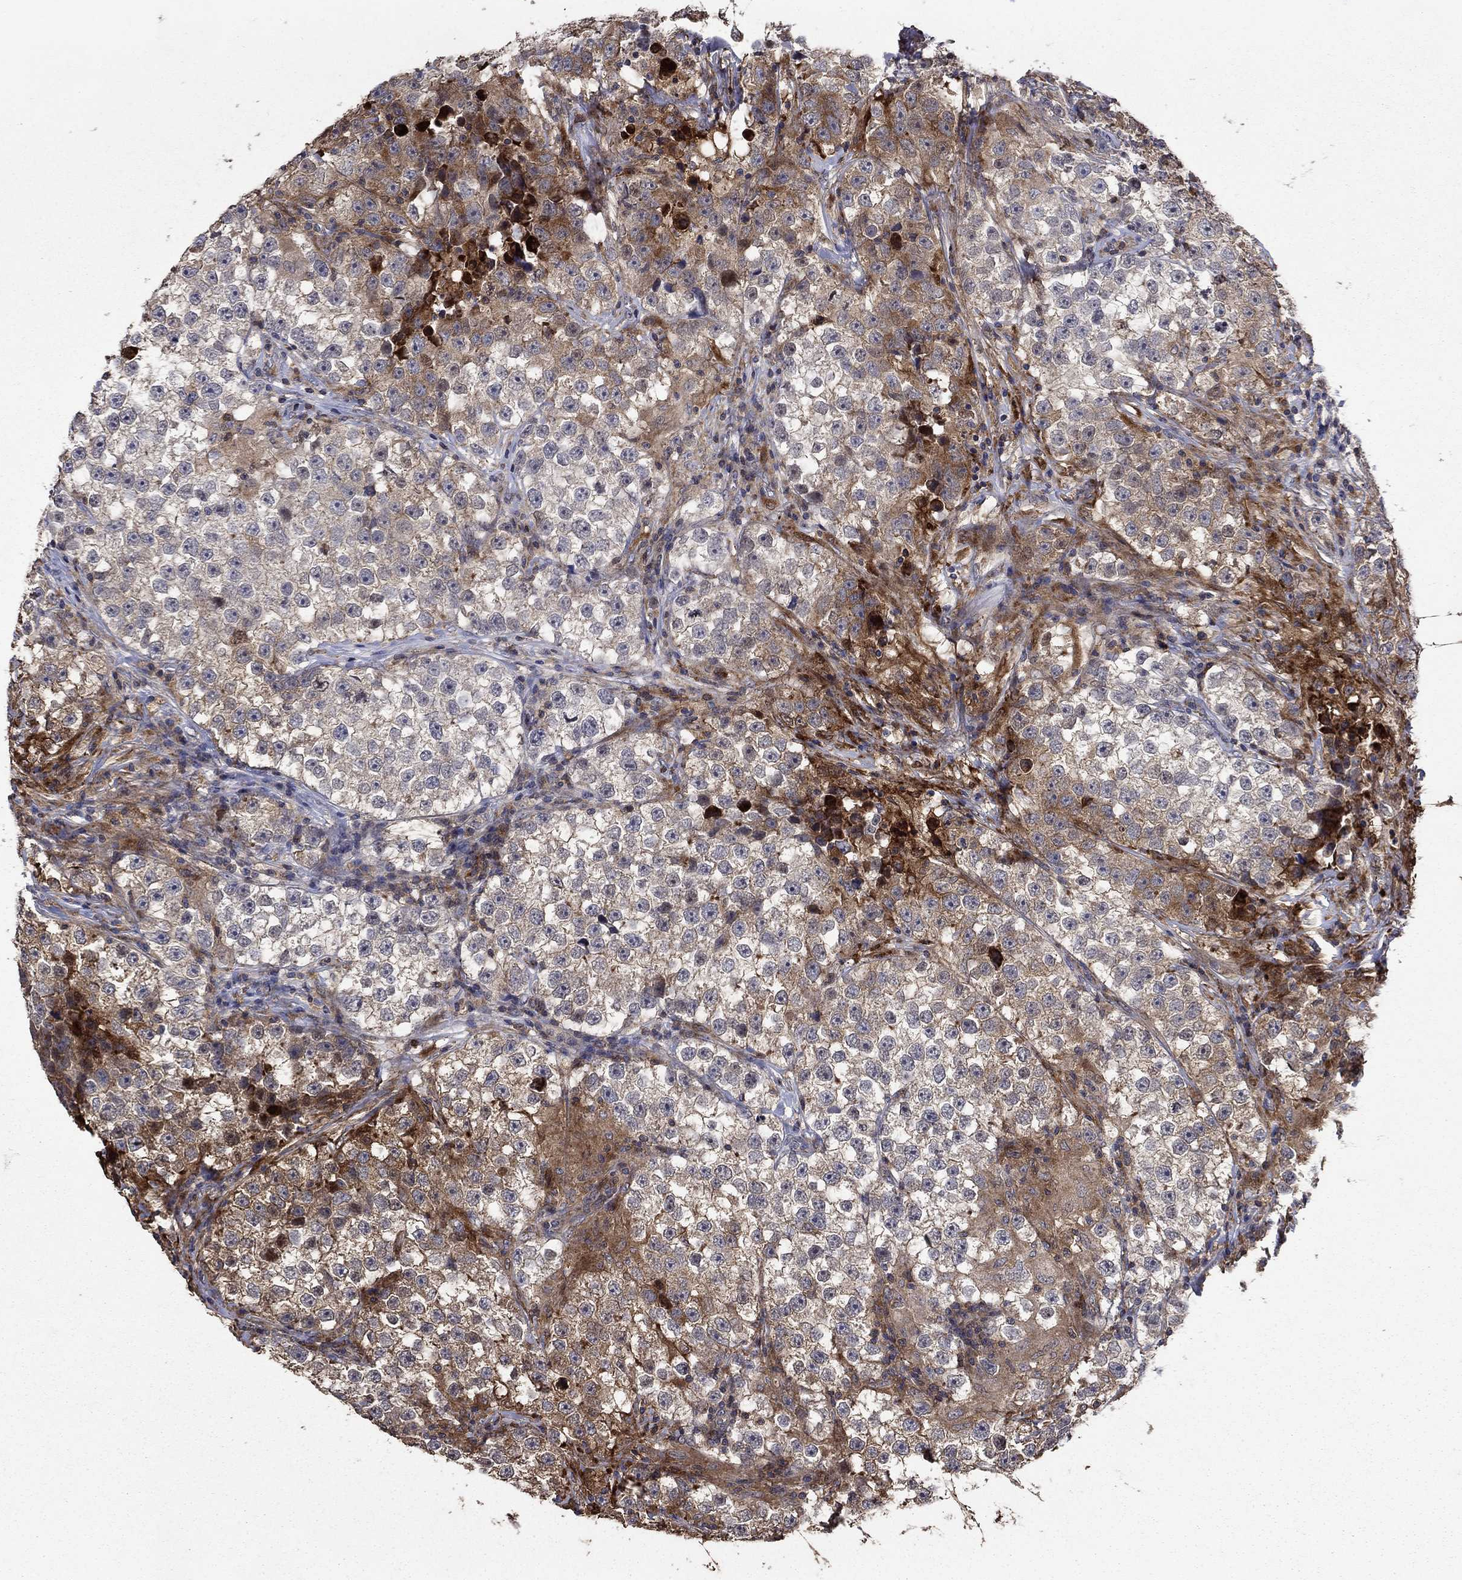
{"staining": {"intensity": "moderate", "quantity": "<25%", "location": "cytoplasmic/membranous"}, "tissue": "testis cancer", "cell_type": "Tumor cells", "image_type": "cancer", "snomed": [{"axis": "morphology", "description": "Seminoma, NOS"}, {"axis": "topography", "description": "Testis"}], "caption": "Testis cancer stained with DAB (3,3'-diaminobenzidine) immunohistochemistry (IHC) shows low levels of moderate cytoplasmic/membranous staining in about <25% of tumor cells. (brown staining indicates protein expression, while blue staining denotes nuclei).", "gene": "DVL1", "patient": {"sex": "male", "age": 46}}